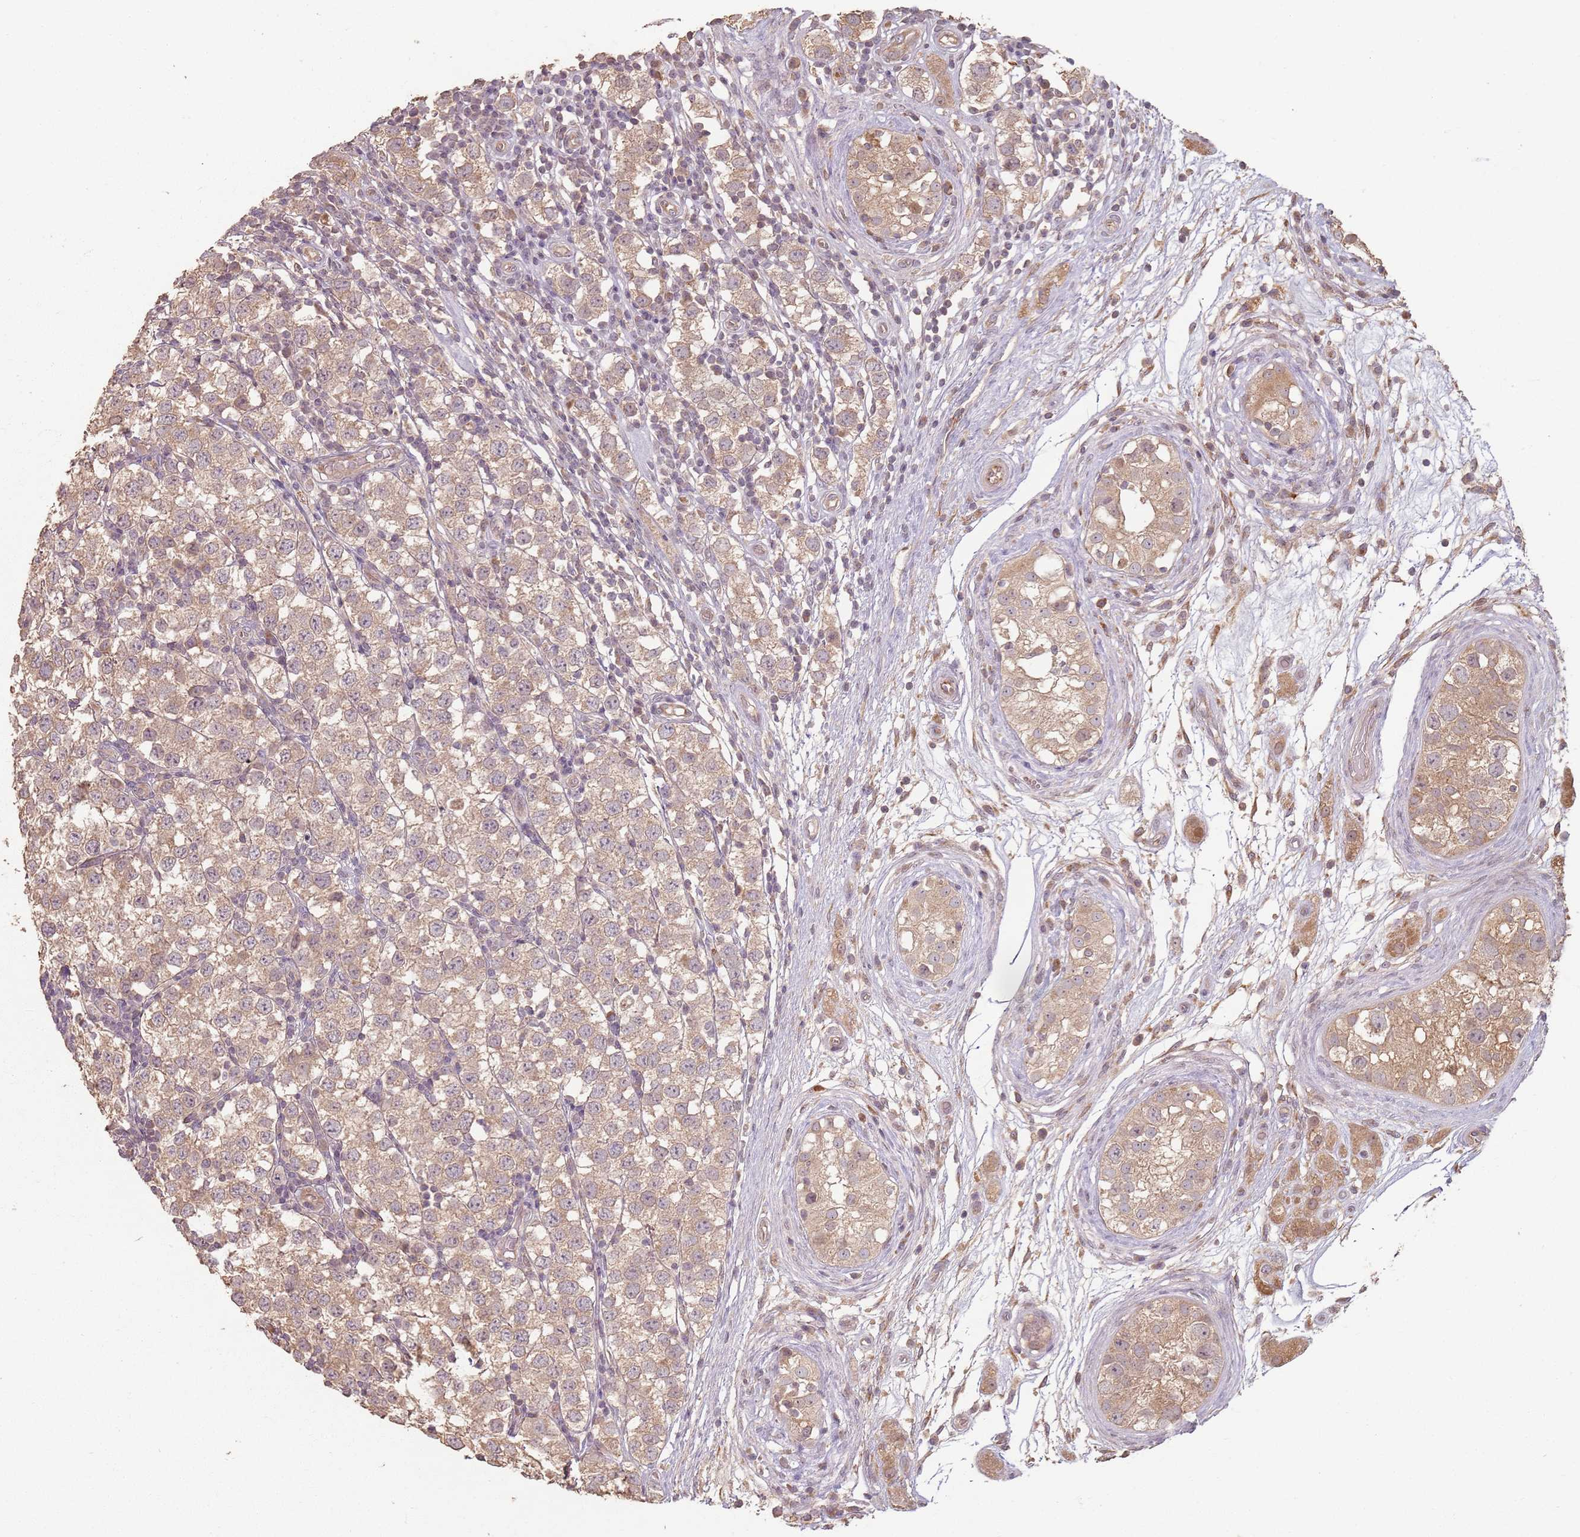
{"staining": {"intensity": "weak", "quantity": ">75%", "location": "cytoplasmic/membranous"}, "tissue": "testis cancer", "cell_type": "Tumor cells", "image_type": "cancer", "snomed": [{"axis": "morphology", "description": "Seminoma, NOS"}, {"axis": "topography", "description": "Testis"}], "caption": "Protein positivity by immunohistochemistry exhibits weak cytoplasmic/membranous positivity in about >75% of tumor cells in seminoma (testis).", "gene": "CCDC168", "patient": {"sex": "male", "age": 34}}